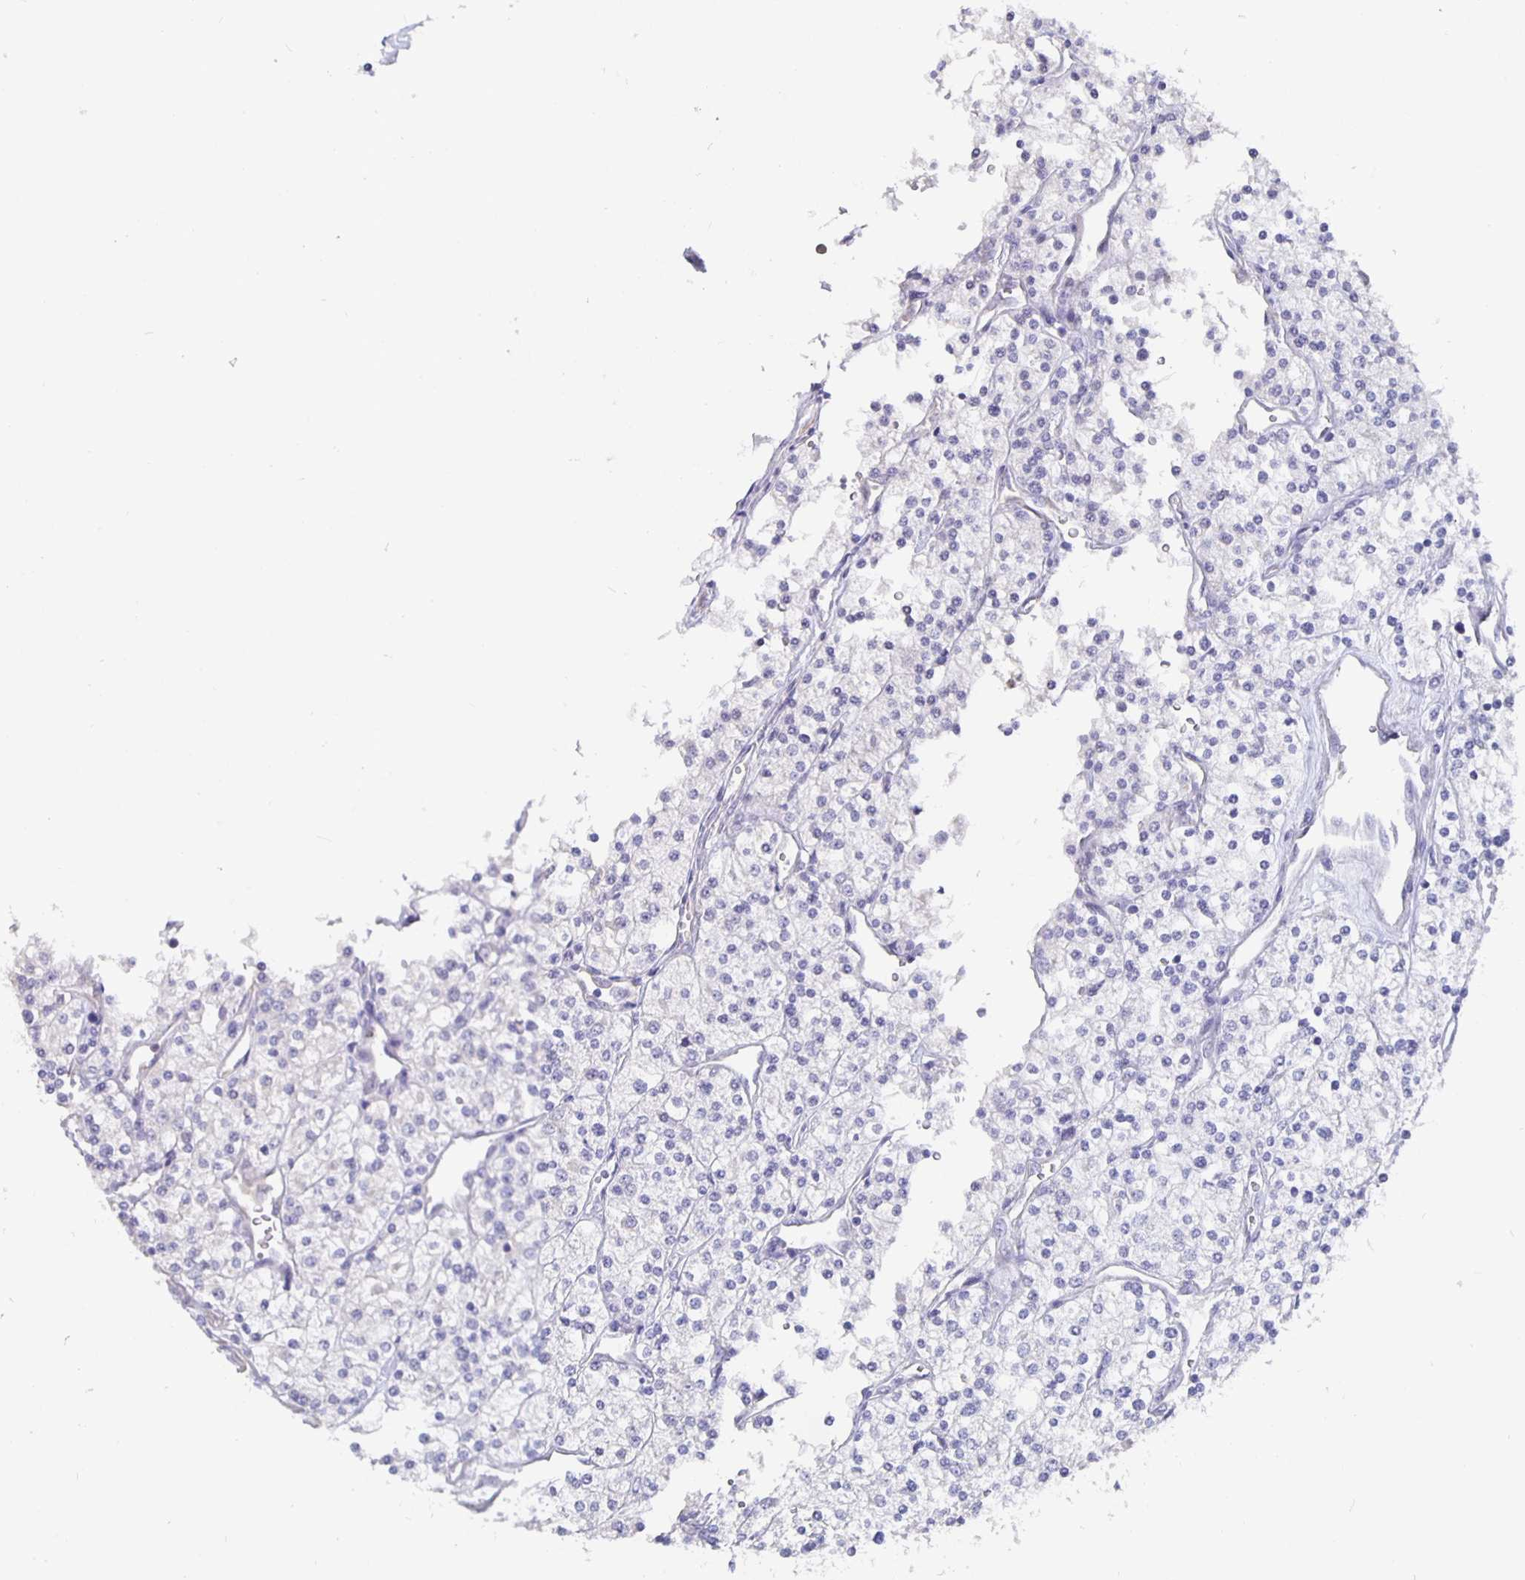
{"staining": {"intensity": "negative", "quantity": "none", "location": "none"}, "tissue": "renal cancer", "cell_type": "Tumor cells", "image_type": "cancer", "snomed": [{"axis": "morphology", "description": "Adenocarcinoma, NOS"}, {"axis": "topography", "description": "Kidney"}], "caption": "Renal adenocarcinoma was stained to show a protein in brown. There is no significant positivity in tumor cells.", "gene": "GPX4", "patient": {"sex": "male", "age": 80}}